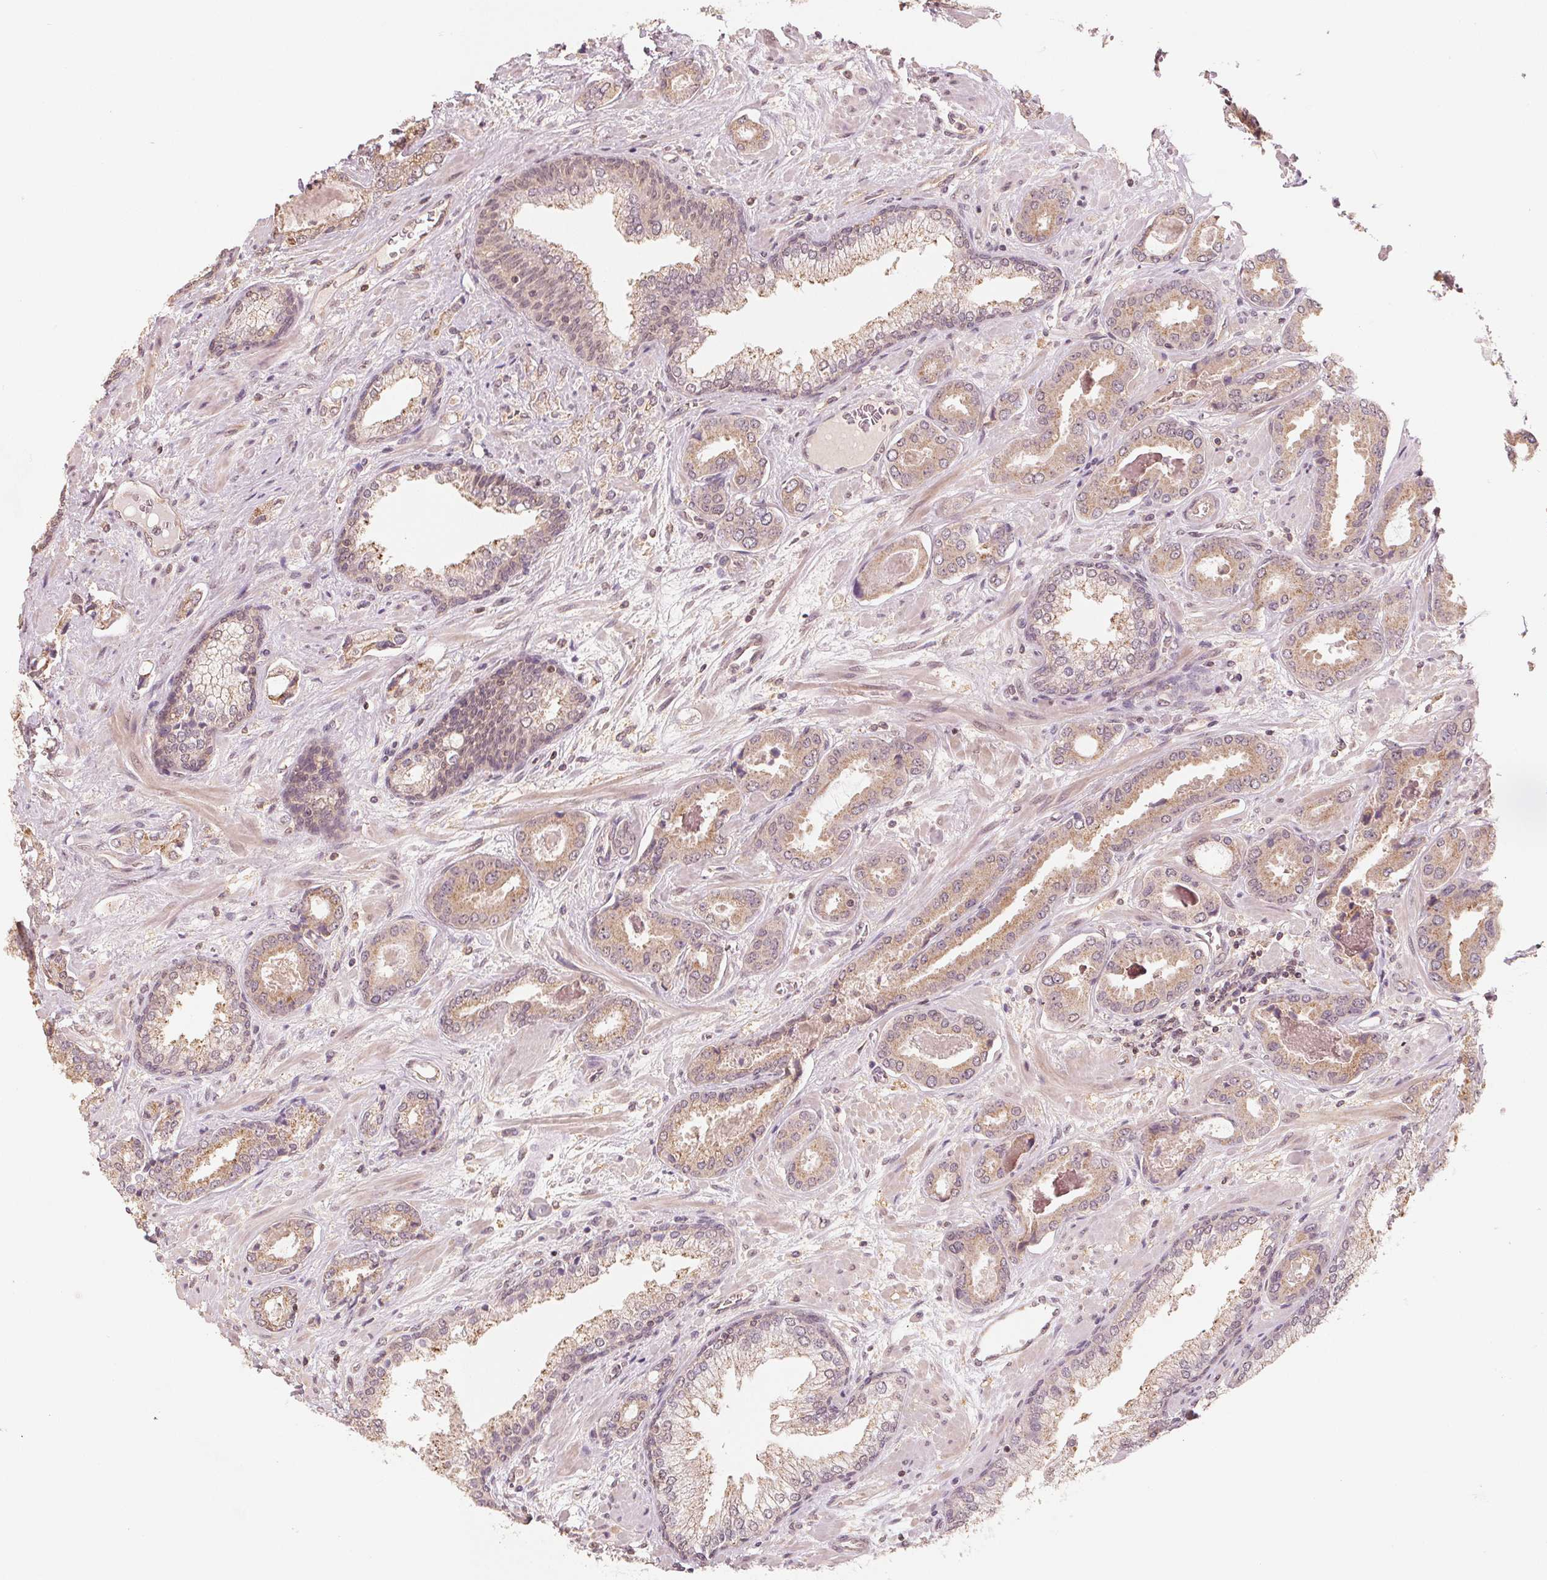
{"staining": {"intensity": "weak", "quantity": ">75%", "location": "cytoplasmic/membranous"}, "tissue": "prostate cancer", "cell_type": "Tumor cells", "image_type": "cancer", "snomed": [{"axis": "morphology", "description": "Adenocarcinoma, Low grade"}, {"axis": "topography", "description": "Prostate"}], "caption": "The image demonstrates staining of prostate cancer (low-grade adenocarcinoma), revealing weak cytoplasmic/membranous protein expression (brown color) within tumor cells.", "gene": "C2orf73", "patient": {"sex": "male", "age": 61}}